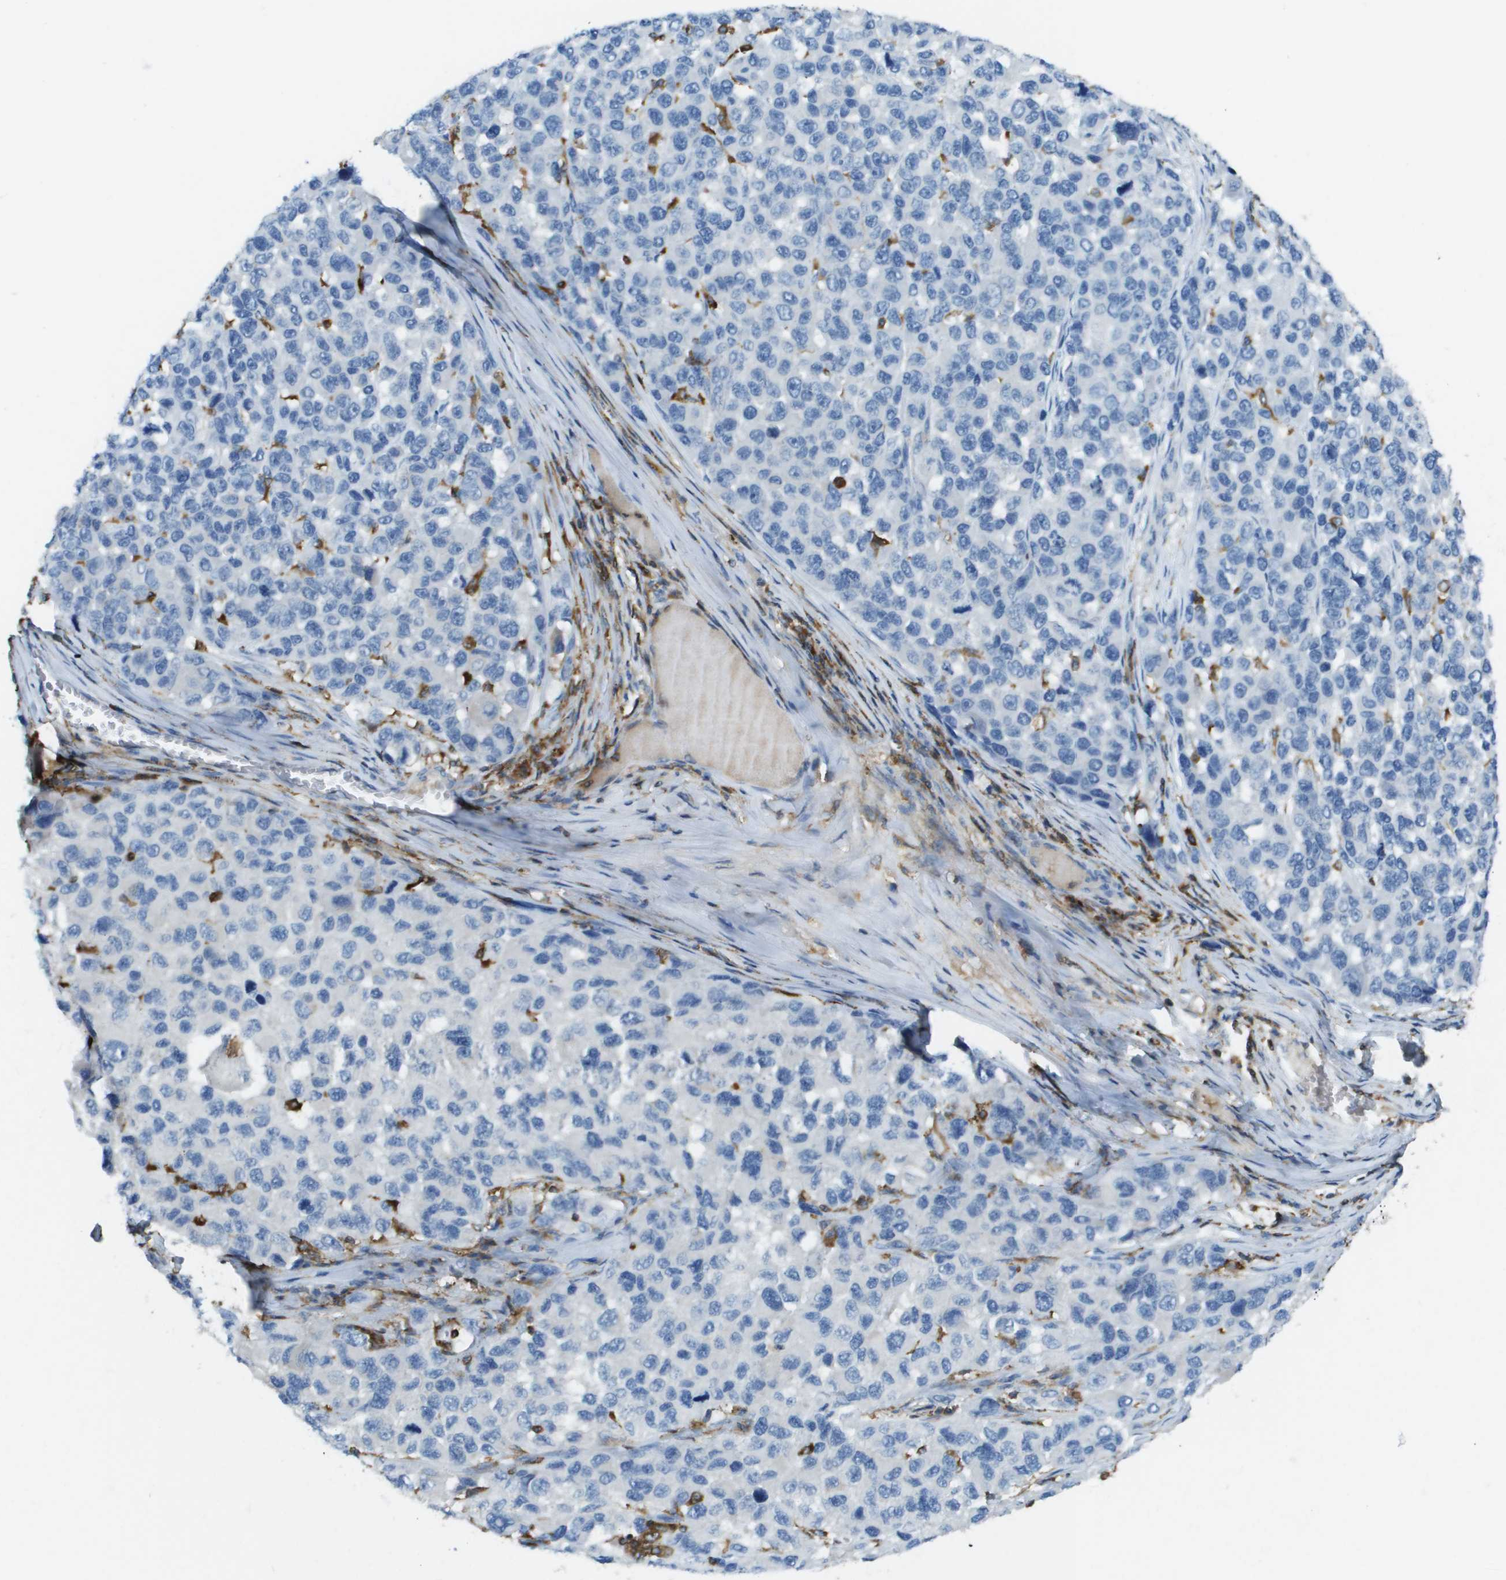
{"staining": {"intensity": "negative", "quantity": "none", "location": "none"}, "tissue": "melanoma", "cell_type": "Tumor cells", "image_type": "cancer", "snomed": [{"axis": "morphology", "description": "Malignant melanoma, NOS"}, {"axis": "topography", "description": "Skin"}], "caption": "High power microscopy photomicrograph of an immunohistochemistry micrograph of melanoma, revealing no significant staining in tumor cells.", "gene": "APBB1IP", "patient": {"sex": "male", "age": 53}}